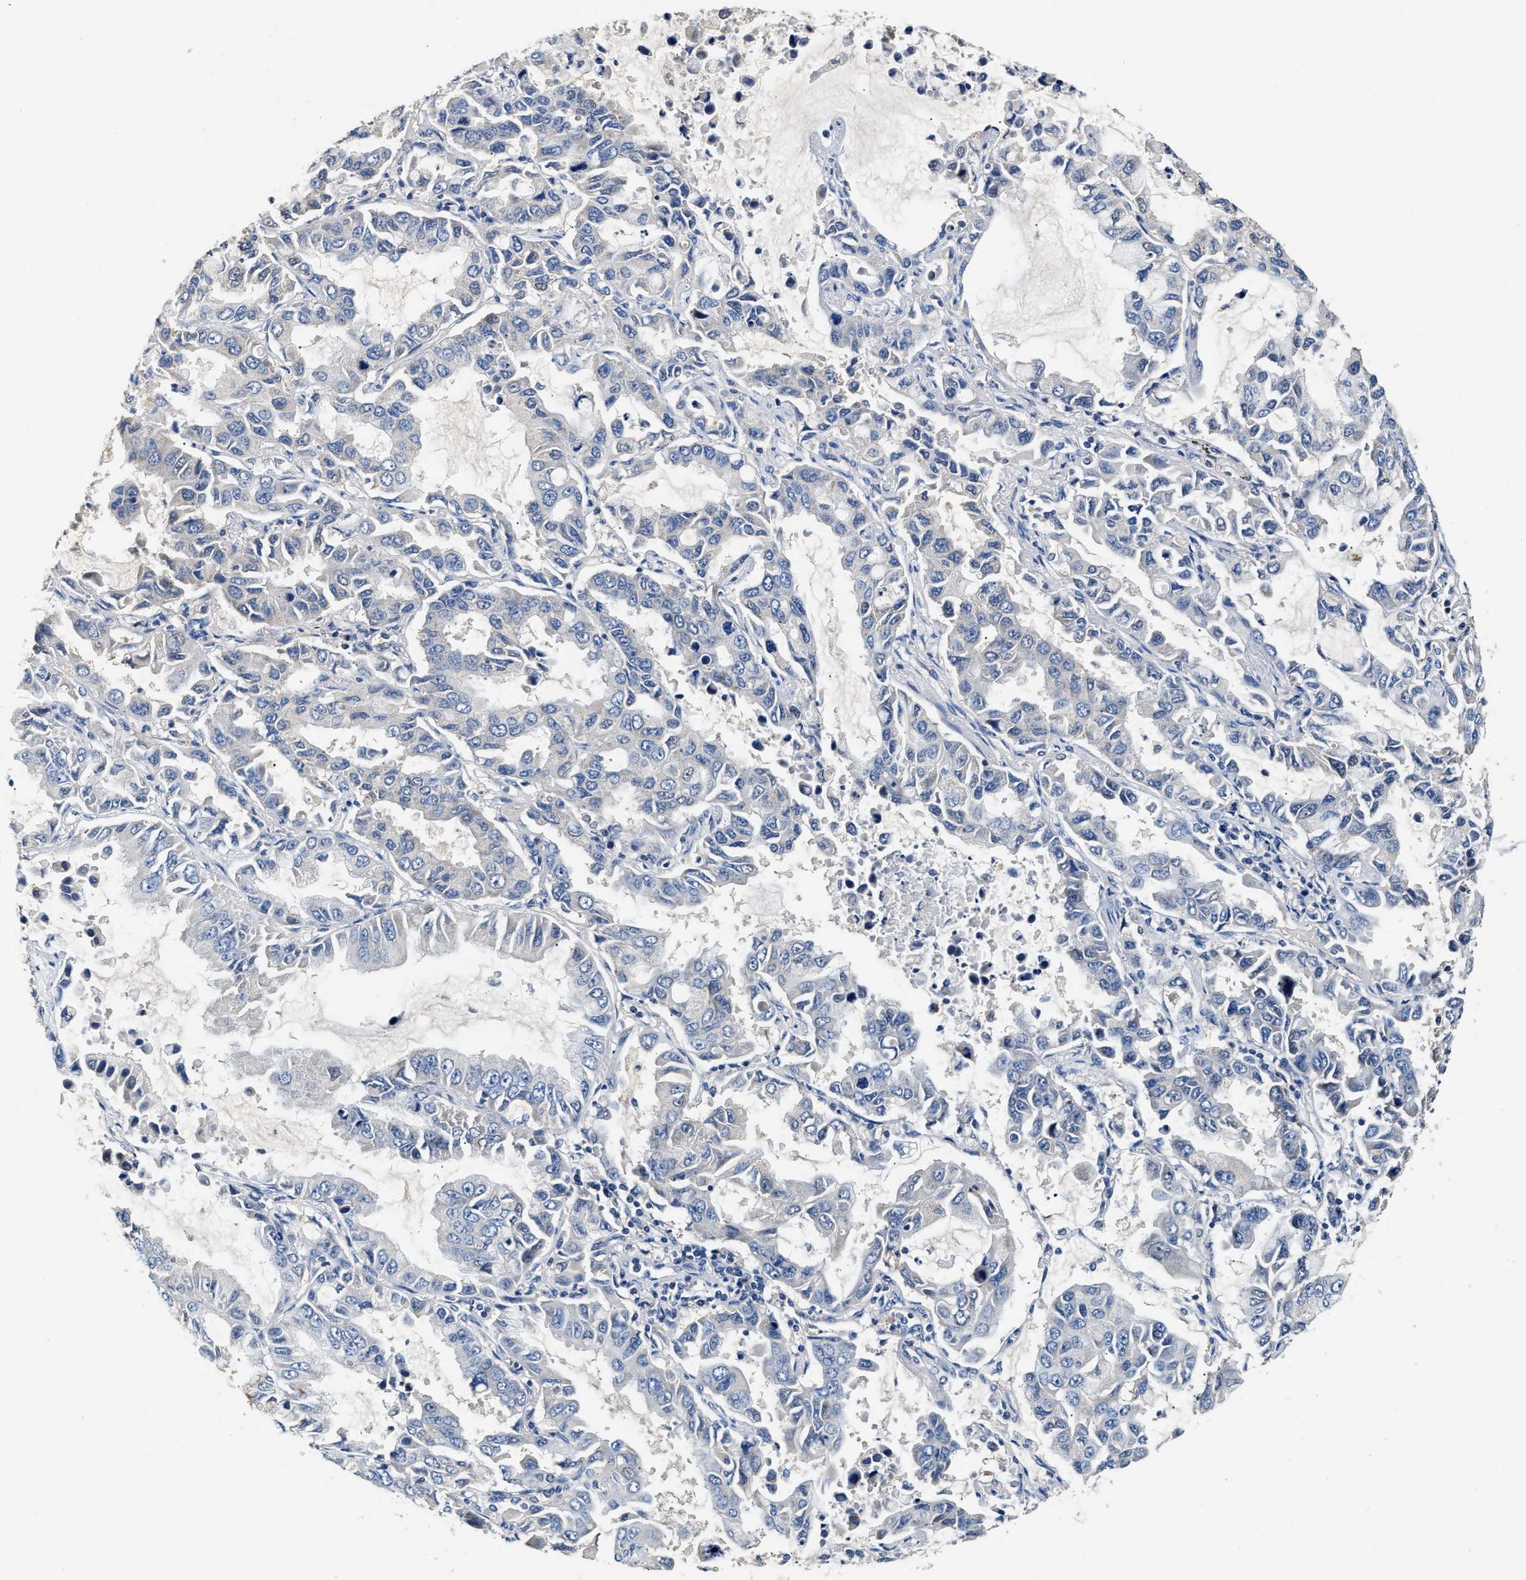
{"staining": {"intensity": "negative", "quantity": "none", "location": "none"}, "tissue": "lung cancer", "cell_type": "Tumor cells", "image_type": "cancer", "snomed": [{"axis": "morphology", "description": "Adenocarcinoma, NOS"}, {"axis": "topography", "description": "Lung"}], "caption": "Tumor cells are negative for brown protein staining in lung adenocarcinoma. (Brightfield microscopy of DAB immunohistochemistry (IHC) at high magnification).", "gene": "SLCO2B1", "patient": {"sex": "male", "age": 64}}